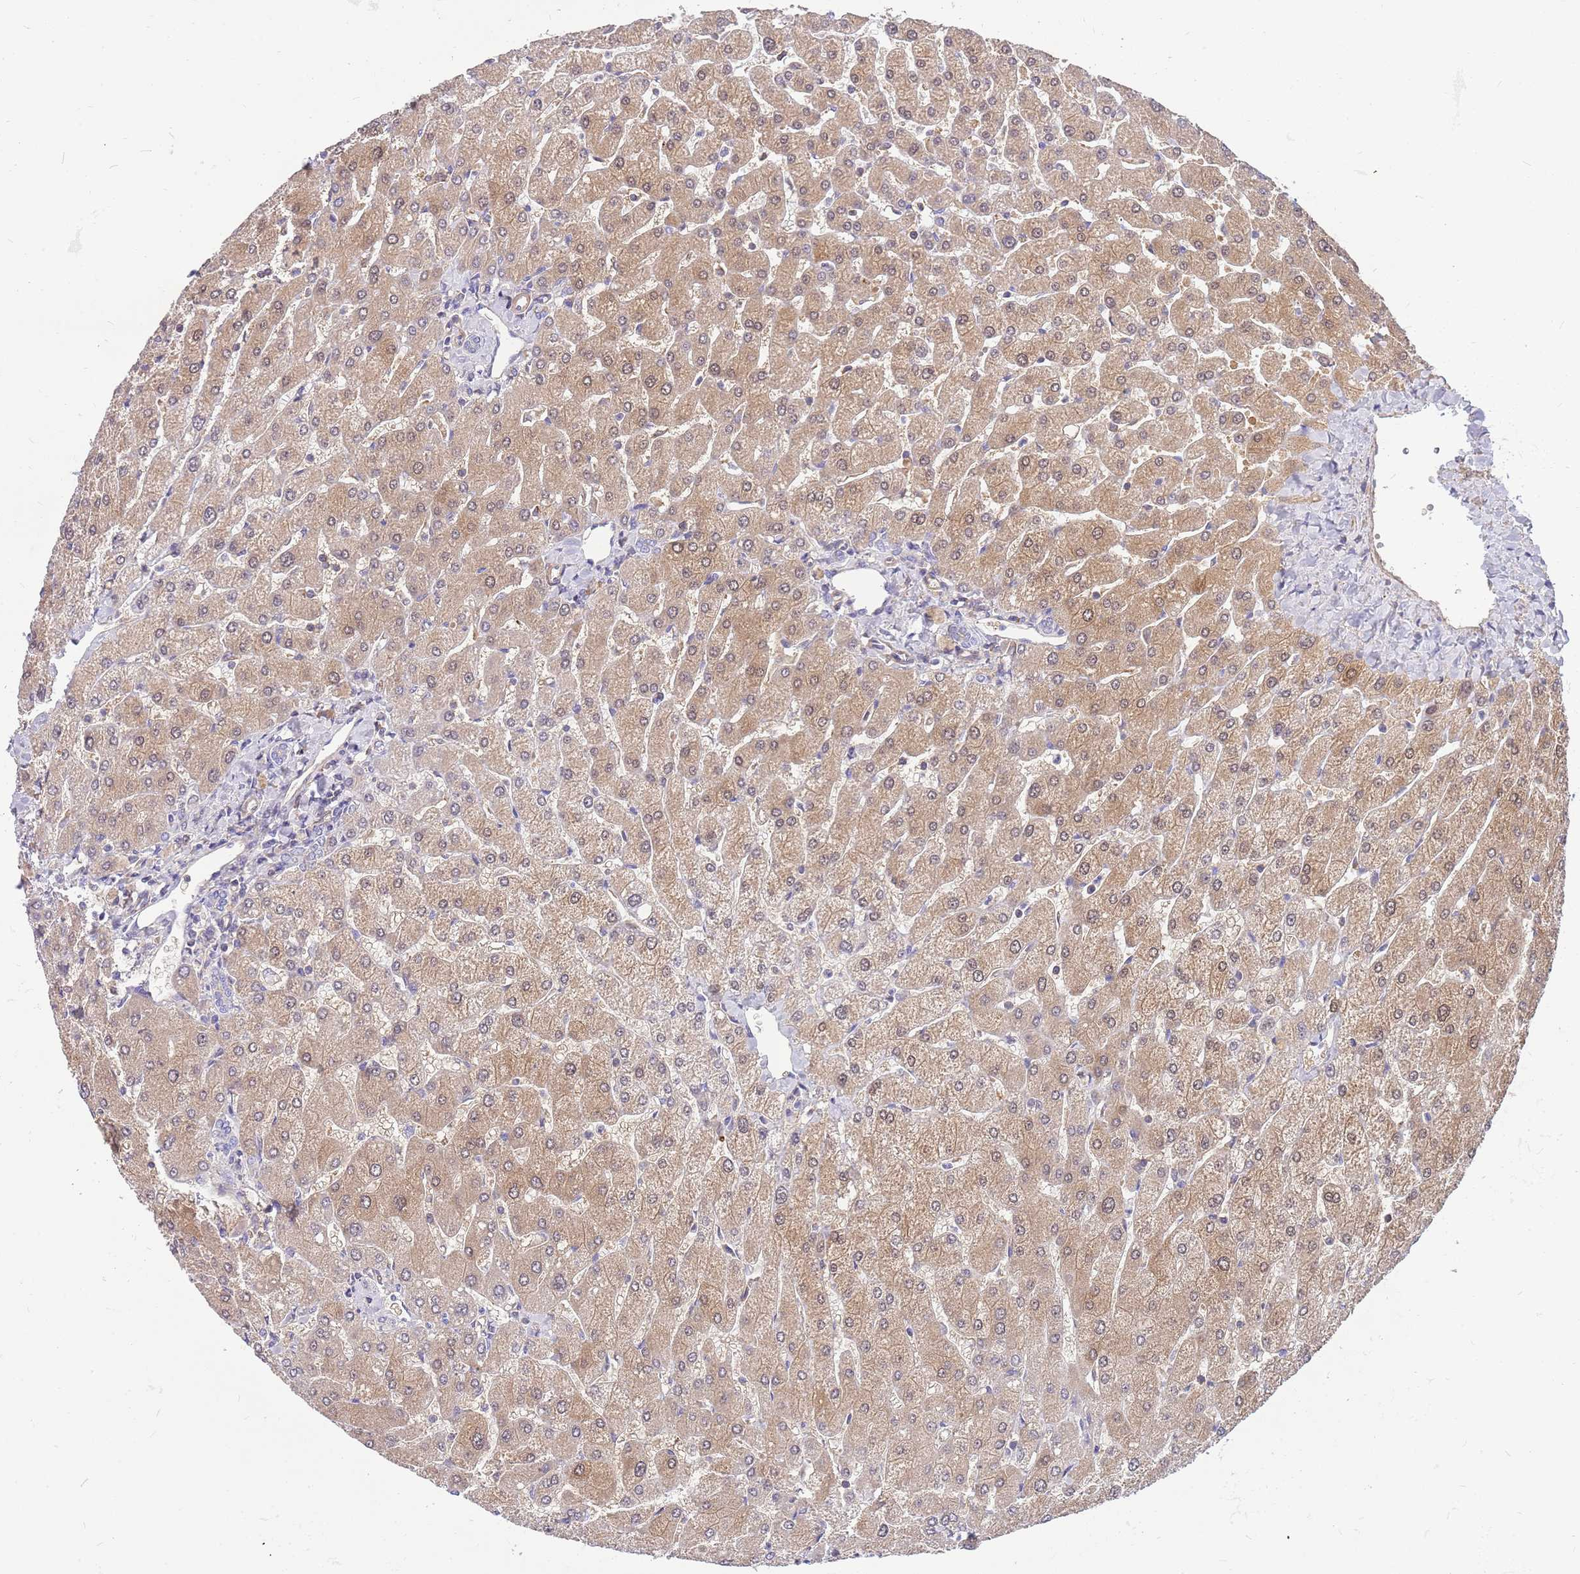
{"staining": {"intensity": "negative", "quantity": "none", "location": "none"}, "tissue": "liver", "cell_type": "Cholangiocytes", "image_type": "normal", "snomed": [{"axis": "morphology", "description": "Normal tissue, NOS"}, {"axis": "topography", "description": "Liver"}], "caption": "Image shows no significant protein positivity in cholangiocytes of unremarkable liver.", "gene": "MVD", "patient": {"sex": "male", "age": 55}}